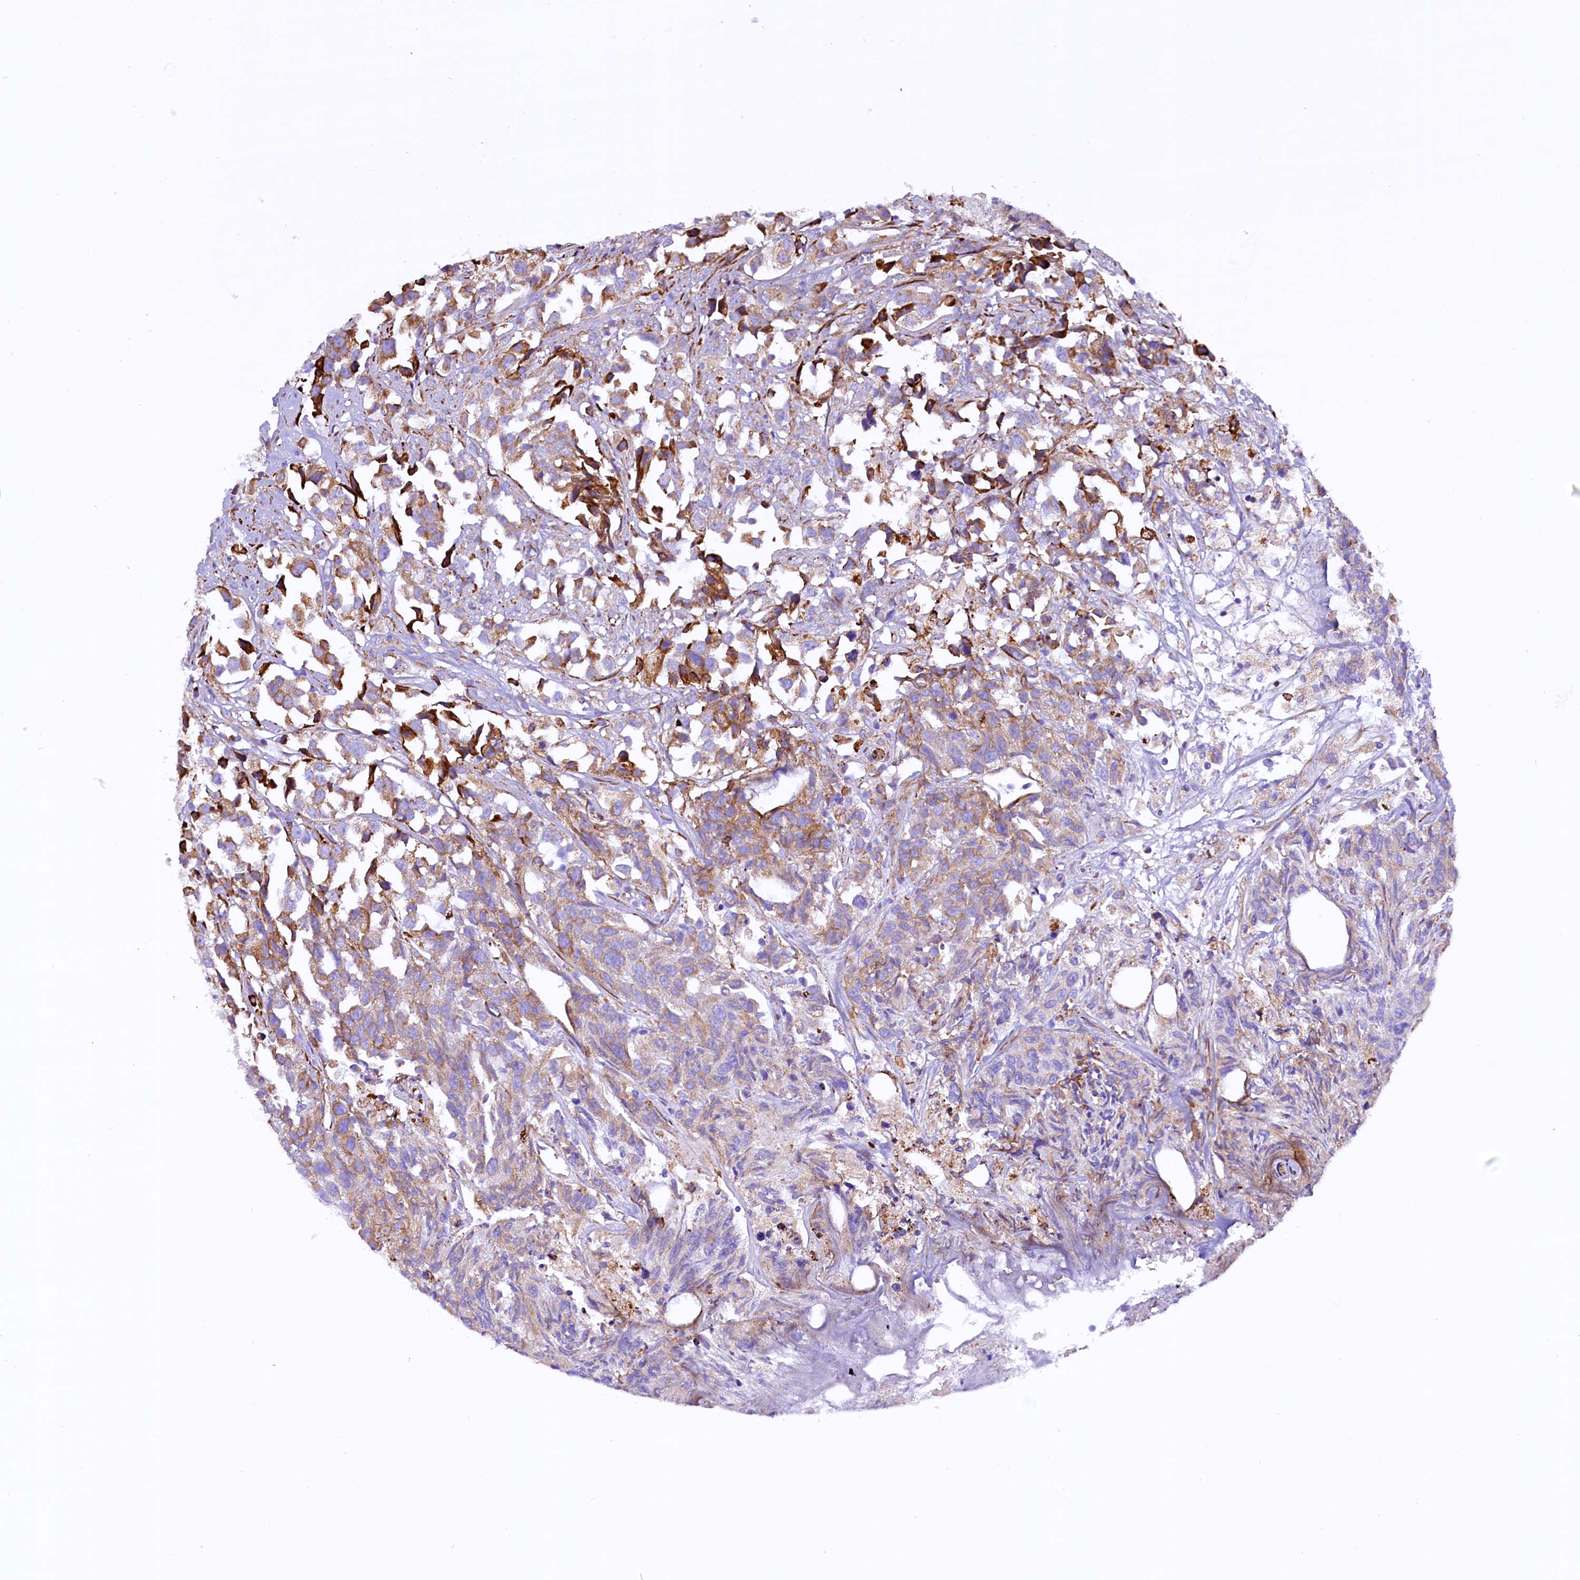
{"staining": {"intensity": "moderate", "quantity": "25%-75%", "location": "cytoplasmic/membranous"}, "tissue": "urothelial cancer", "cell_type": "Tumor cells", "image_type": "cancer", "snomed": [{"axis": "morphology", "description": "Urothelial carcinoma, High grade"}, {"axis": "topography", "description": "Urinary bladder"}], "caption": "An image showing moderate cytoplasmic/membranous expression in approximately 25%-75% of tumor cells in high-grade urothelial carcinoma, as visualized by brown immunohistochemical staining.", "gene": "CMTR2", "patient": {"sex": "female", "age": 75}}